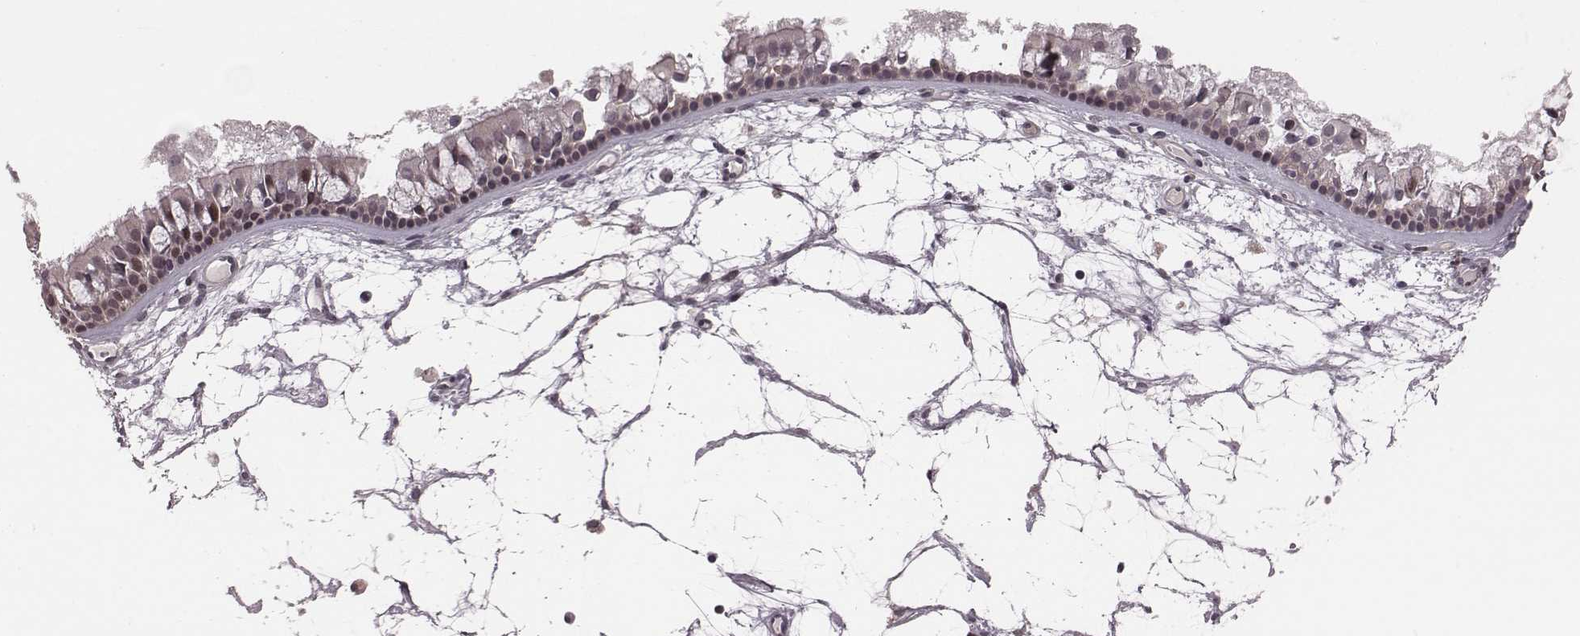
{"staining": {"intensity": "moderate", "quantity": "25%-75%", "location": "nuclear"}, "tissue": "nasopharynx", "cell_type": "Respiratory epithelial cells", "image_type": "normal", "snomed": [{"axis": "morphology", "description": "Normal tissue, NOS"}, {"axis": "topography", "description": "Nasopharynx"}], "caption": "Immunohistochemistry (DAB (3,3'-diaminobenzidine)) staining of unremarkable nasopharynx demonstrates moderate nuclear protein staining in approximately 25%-75% of respiratory epithelial cells.", "gene": "RPL3", "patient": {"sex": "female", "age": 68}}